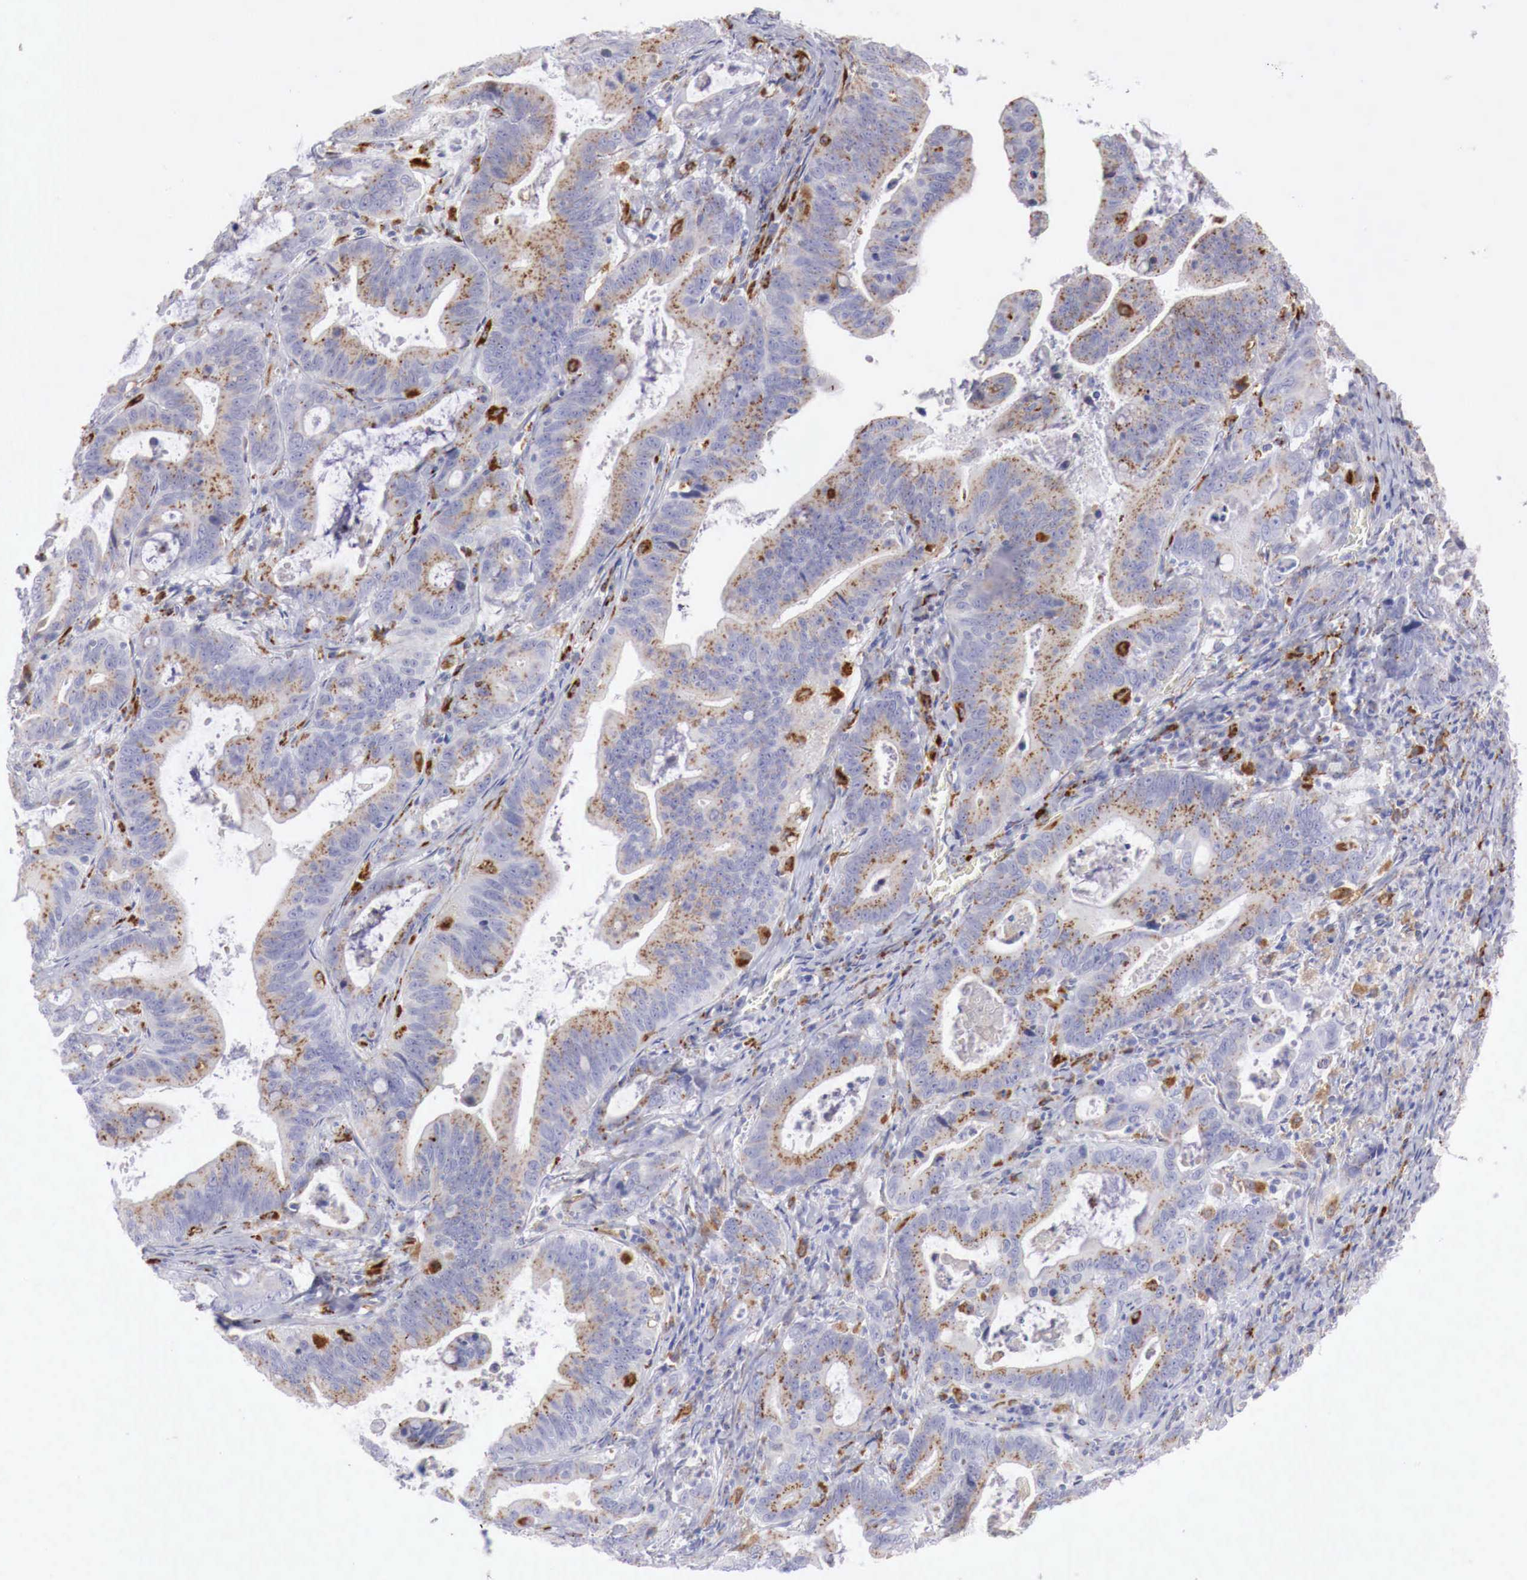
{"staining": {"intensity": "moderate", "quantity": "25%-75%", "location": "cytoplasmic/membranous"}, "tissue": "stomach cancer", "cell_type": "Tumor cells", "image_type": "cancer", "snomed": [{"axis": "morphology", "description": "Adenocarcinoma, NOS"}, {"axis": "topography", "description": "Stomach, upper"}], "caption": "Tumor cells exhibit medium levels of moderate cytoplasmic/membranous staining in approximately 25%-75% of cells in human adenocarcinoma (stomach).", "gene": "GLA", "patient": {"sex": "male", "age": 63}}